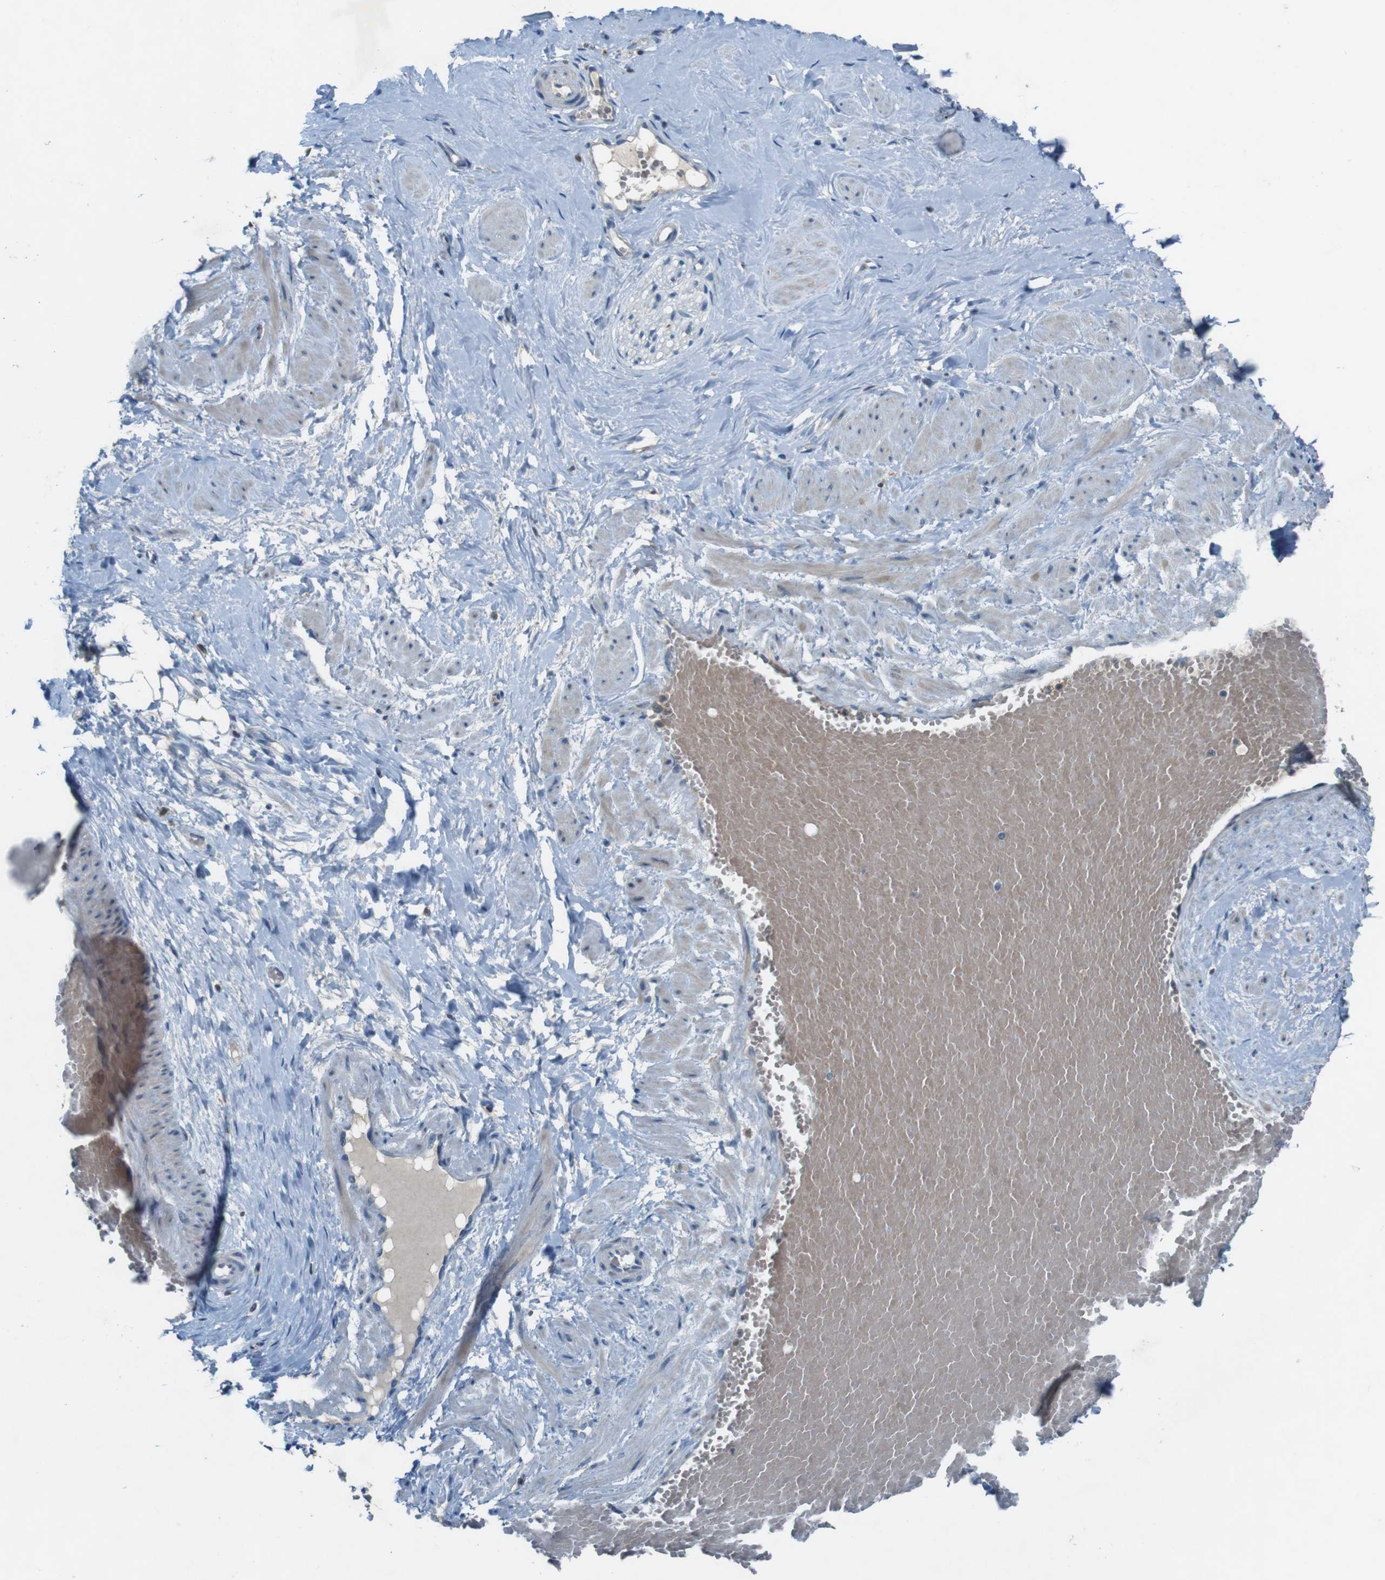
{"staining": {"intensity": "negative", "quantity": "none", "location": "none"}, "tissue": "adipose tissue", "cell_type": "Adipocytes", "image_type": "normal", "snomed": [{"axis": "morphology", "description": "Normal tissue, NOS"}, {"axis": "topography", "description": "Soft tissue"}, {"axis": "topography", "description": "Vascular tissue"}], "caption": "Image shows no protein positivity in adipocytes of unremarkable adipose tissue.", "gene": "MOGAT3", "patient": {"sex": "female", "age": 35}}